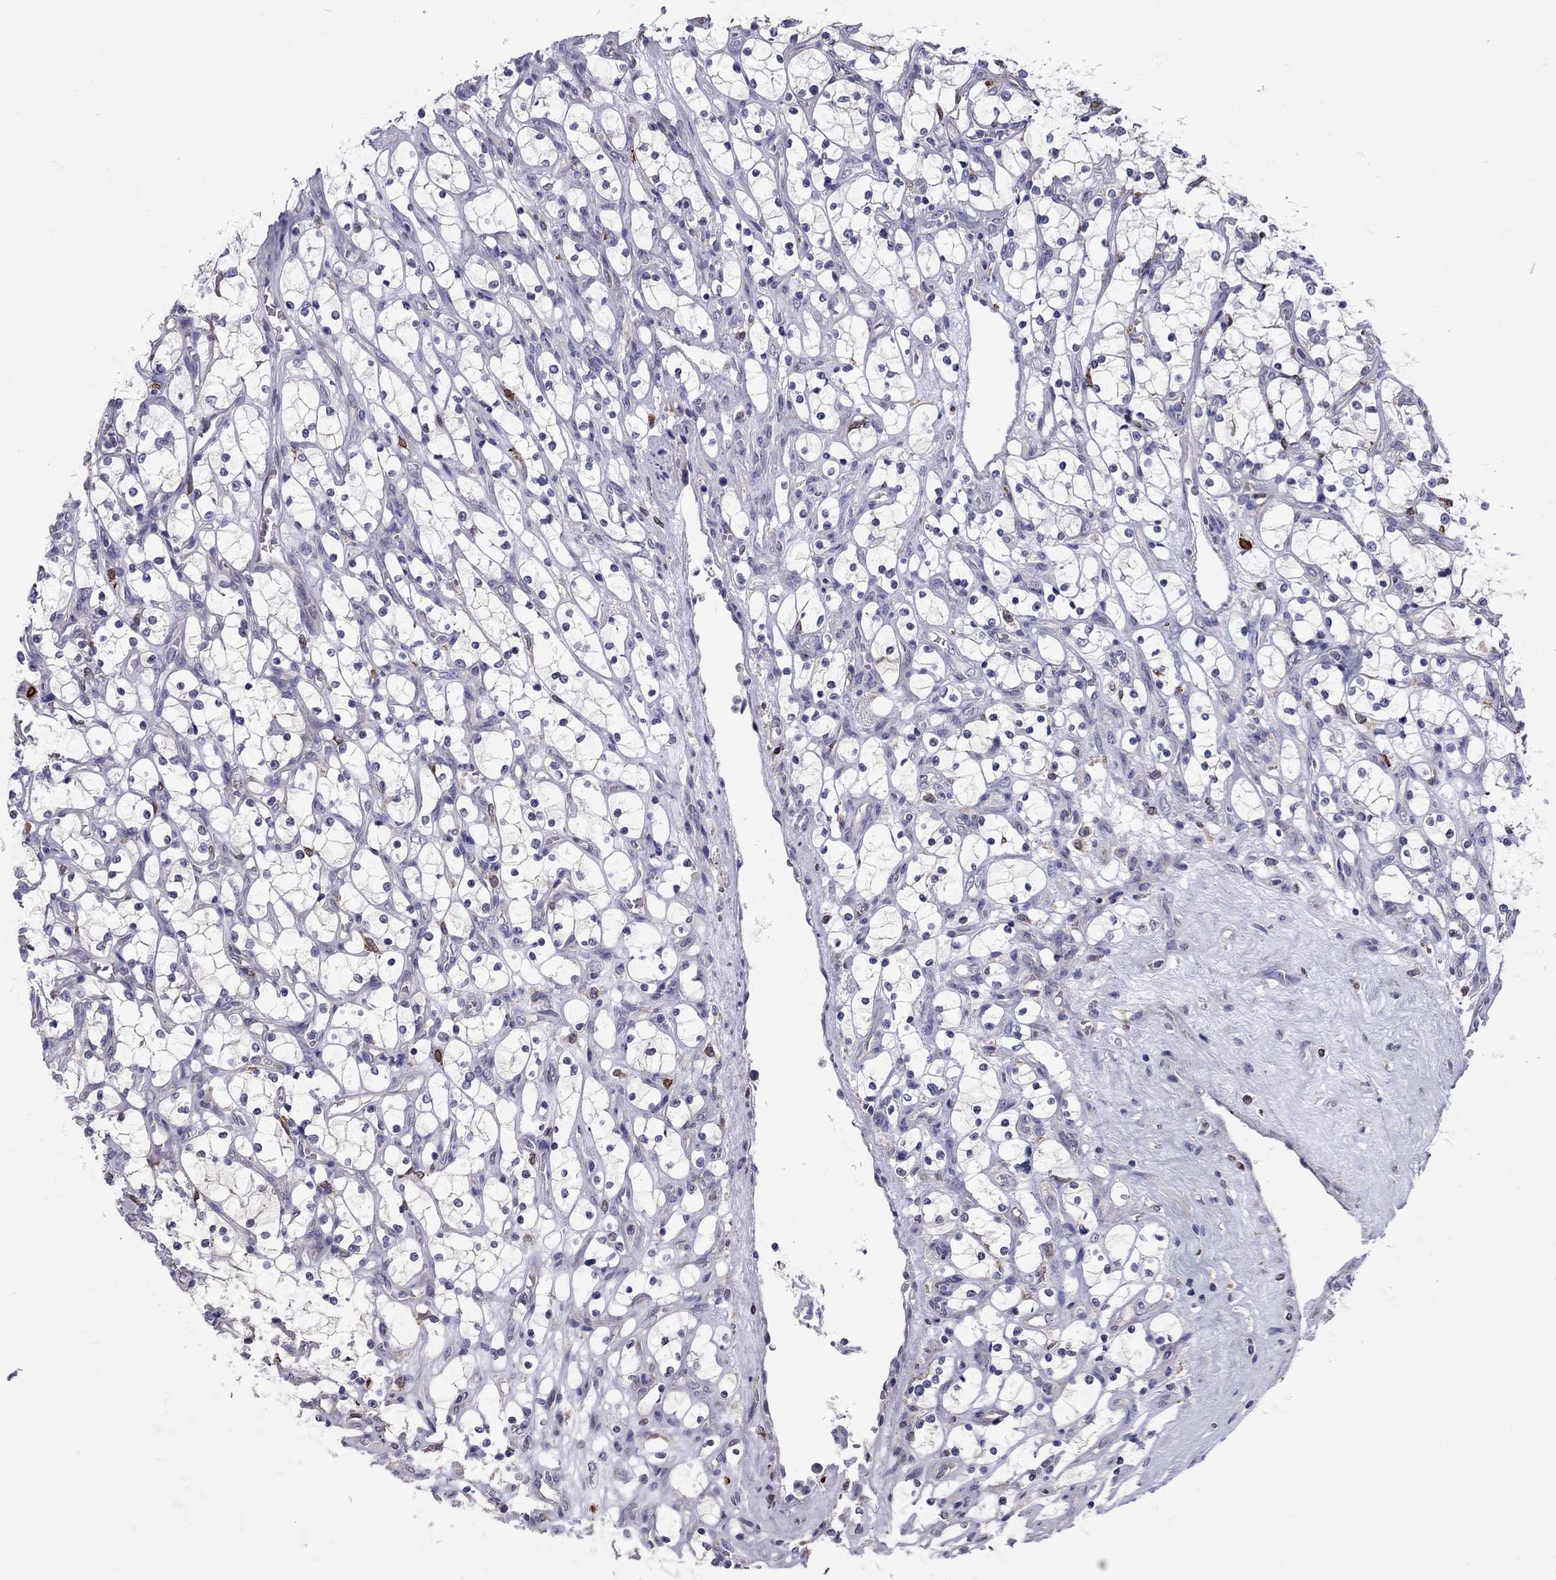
{"staining": {"intensity": "negative", "quantity": "none", "location": "none"}, "tissue": "renal cancer", "cell_type": "Tumor cells", "image_type": "cancer", "snomed": [{"axis": "morphology", "description": "Adenocarcinoma, NOS"}, {"axis": "topography", "description": "Kidney"}], "caption": "IHC of human renal cancer exhibits no staining in tumor cells.", "gene": "ADORA2A", "patient": {"sex": "female", "age": 69}}